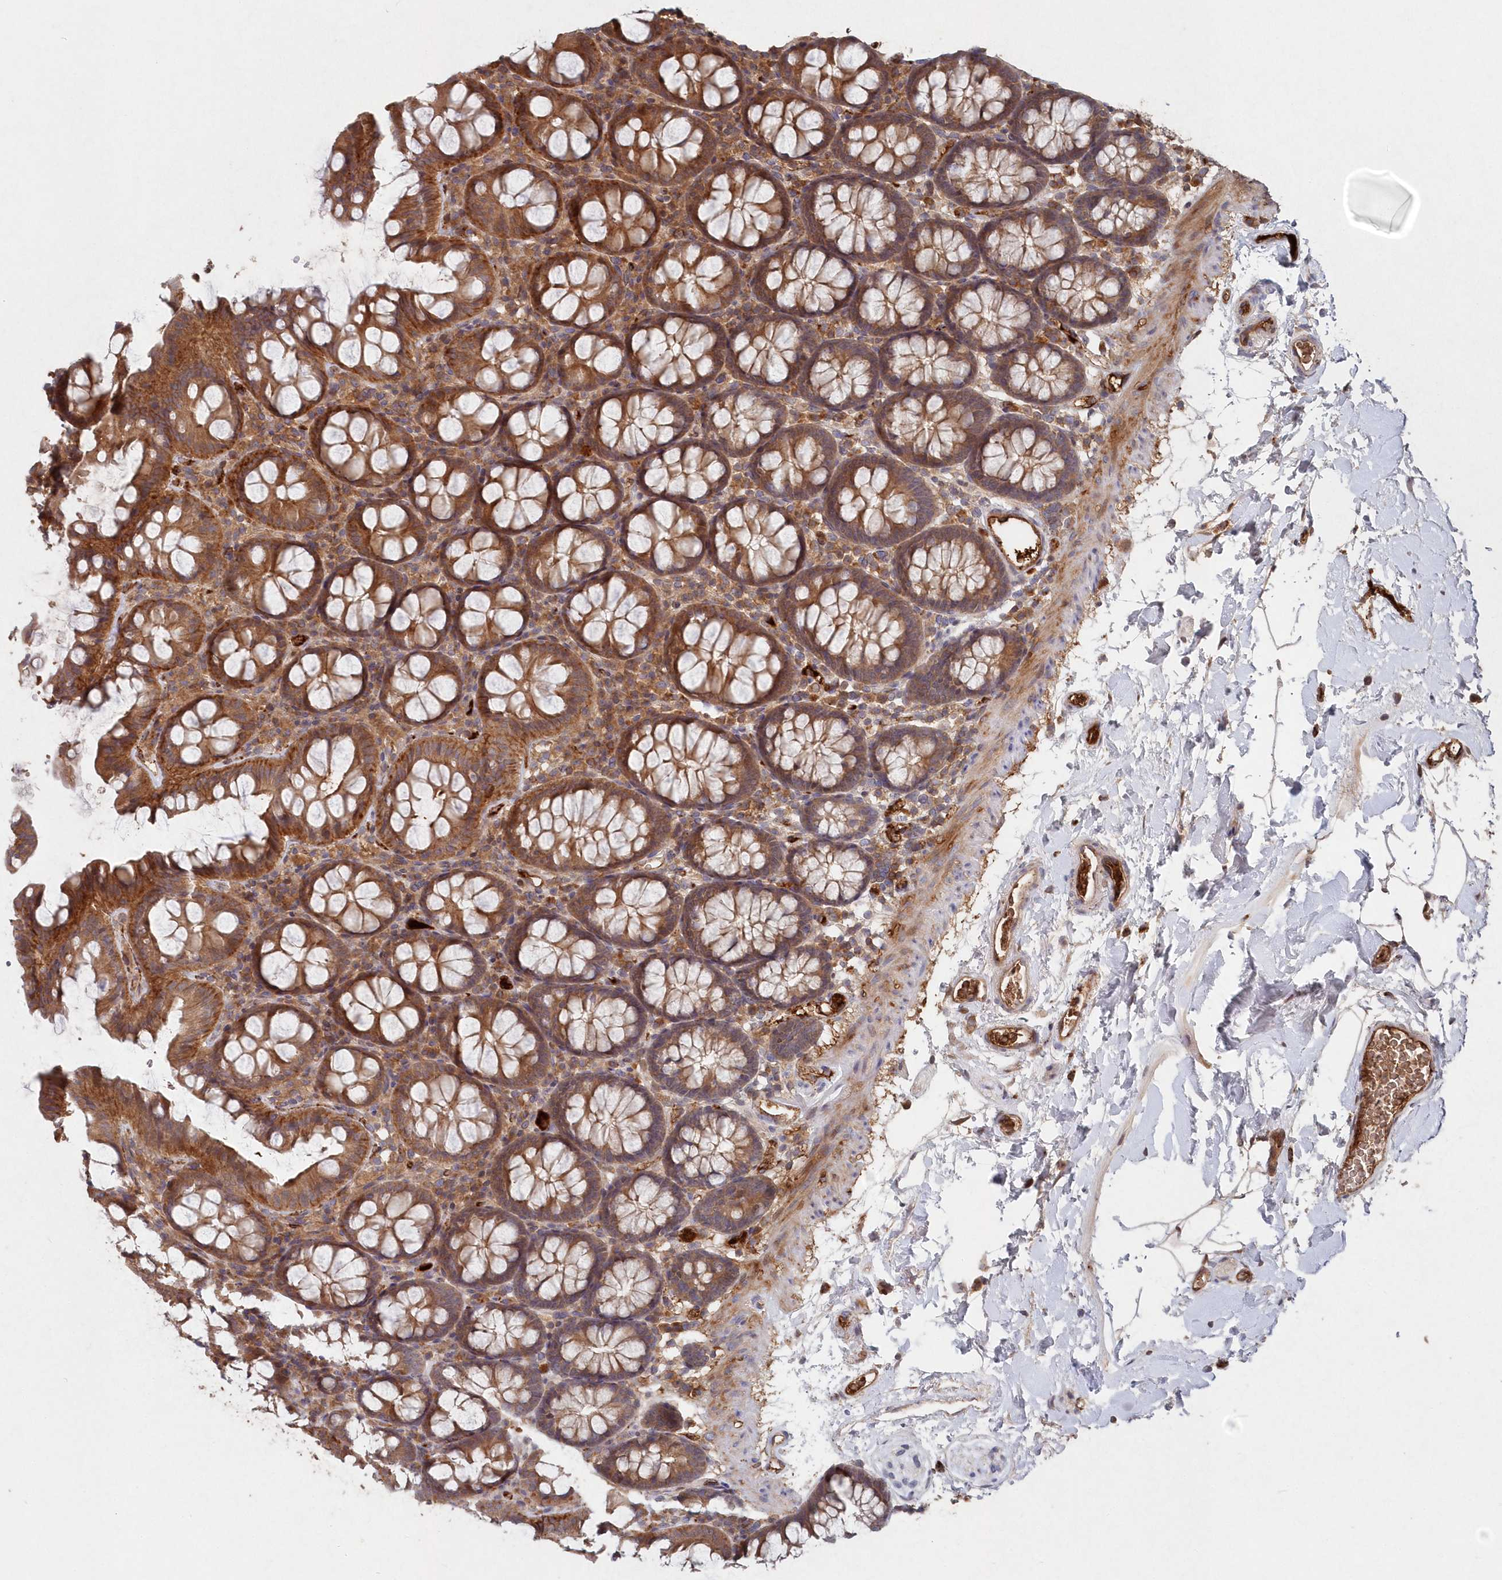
{"staining": {"intensity": "moderate", "quantity": ">75%", "location": "cytoplasmic/membranous"}, "tissue": "colon", "cell_type": "Endothelial cells", "image_type": "normal", "snomed": [{"axis": "morphology", "description": "Normal tissue, NOS"}, {"axis": "topography", "description": "Colon"}], "caption": "Unremarkable colon was stained to show a protein in brown. There is medium levels of moderate cytoplasmic/membranous positivity in approximately >75% of endothelial cells. (IHC, brightfield microscopy, high magnification).", "gene": "ABHD14B", "patient": {"sex": "male", "age": 75}}